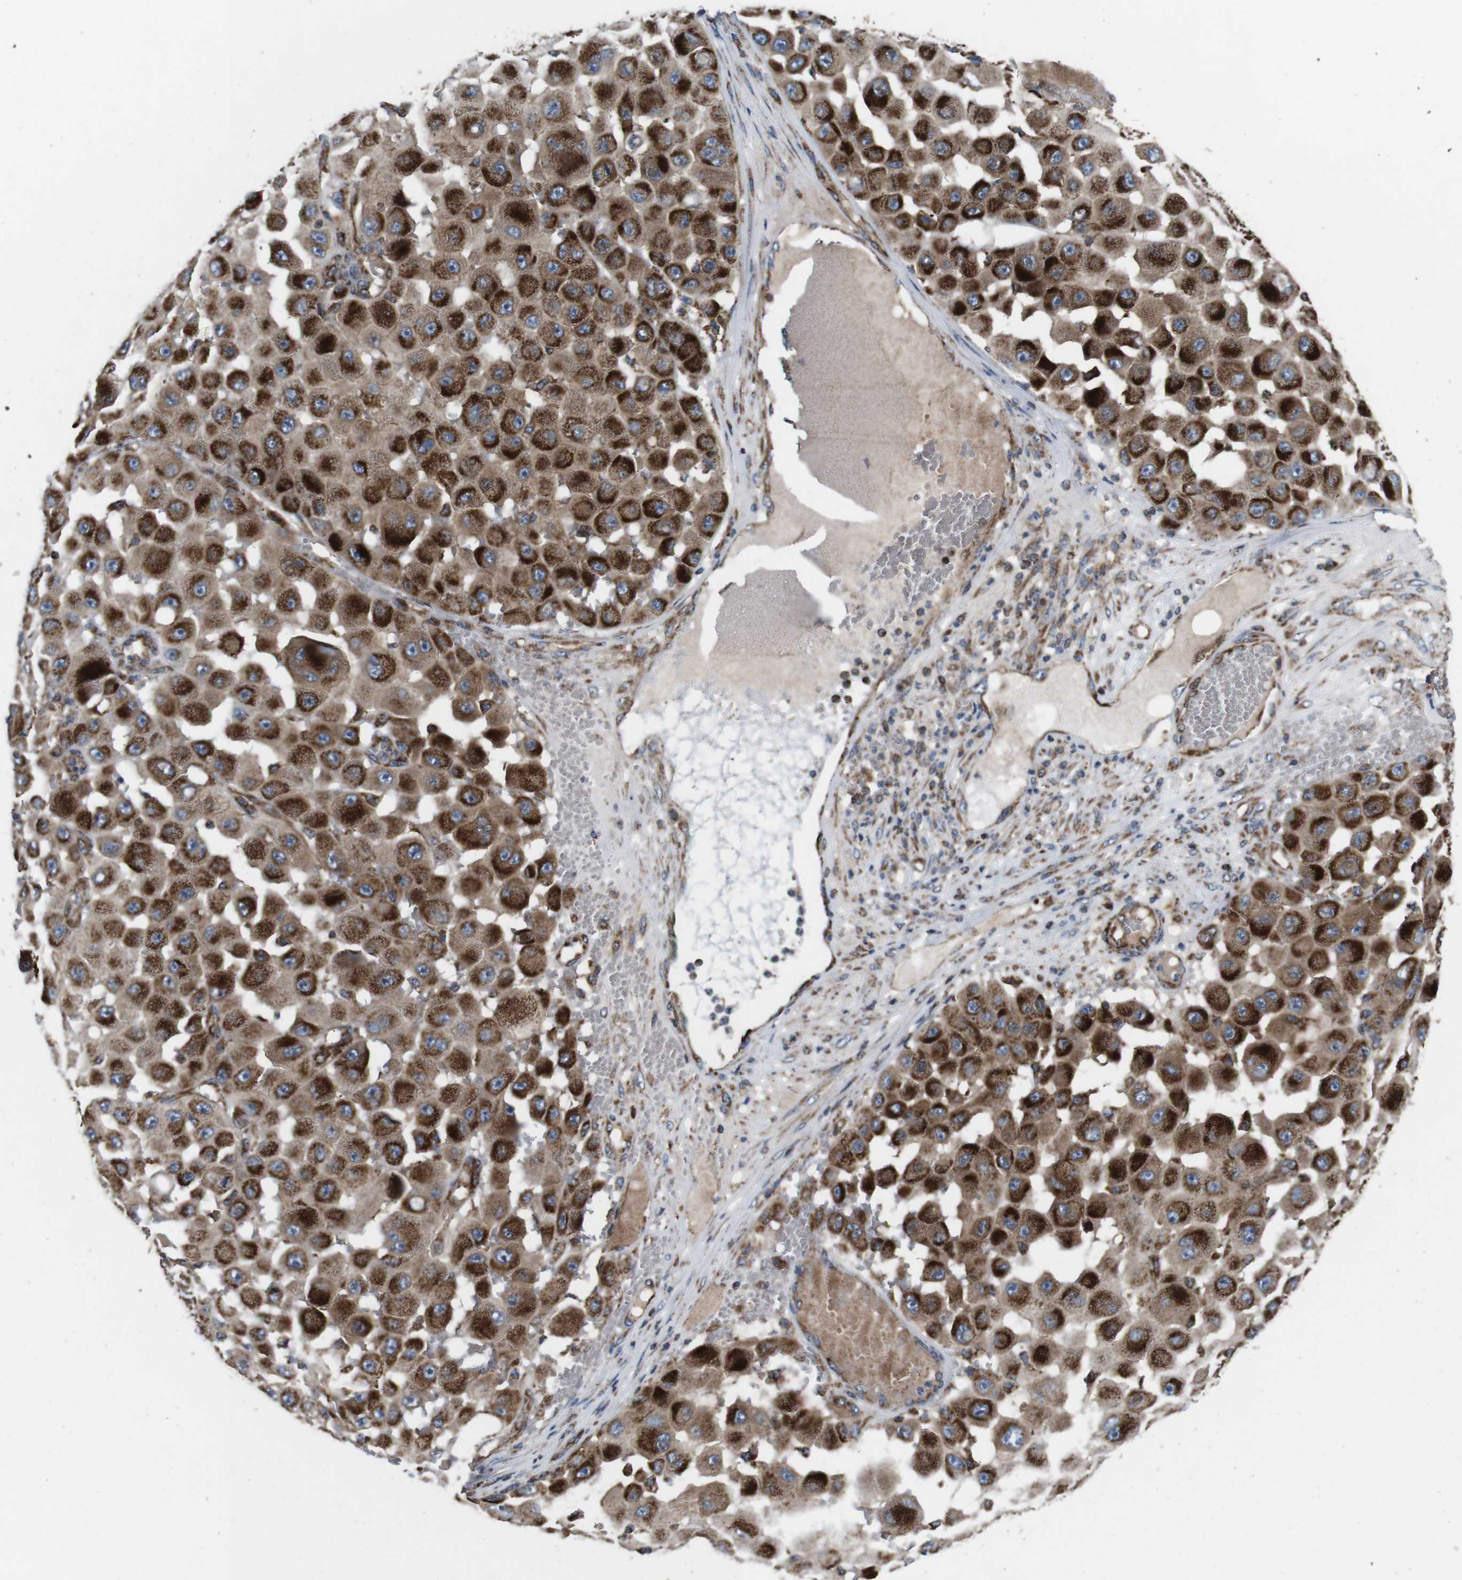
{"staining": {"intensity": "strong", "quantity": ">75%", "location": "cytoplasmic/membranous"}, "tissue": "melanoma", "cell_type": "Tumor cells", "image_type": "cancer", "snomed": [{"axis": "morphology", "description": "Malignant melanoma, NOS"}, {"axis": "topography", "description": "Skin"}], "caption": "A histopathology image of melanoma stained for a protein shows strong cytoplasmic/membranous brown staining in tumor cells.", "gene": "HK1", "patient": {"sex": "female", "age": 81}}